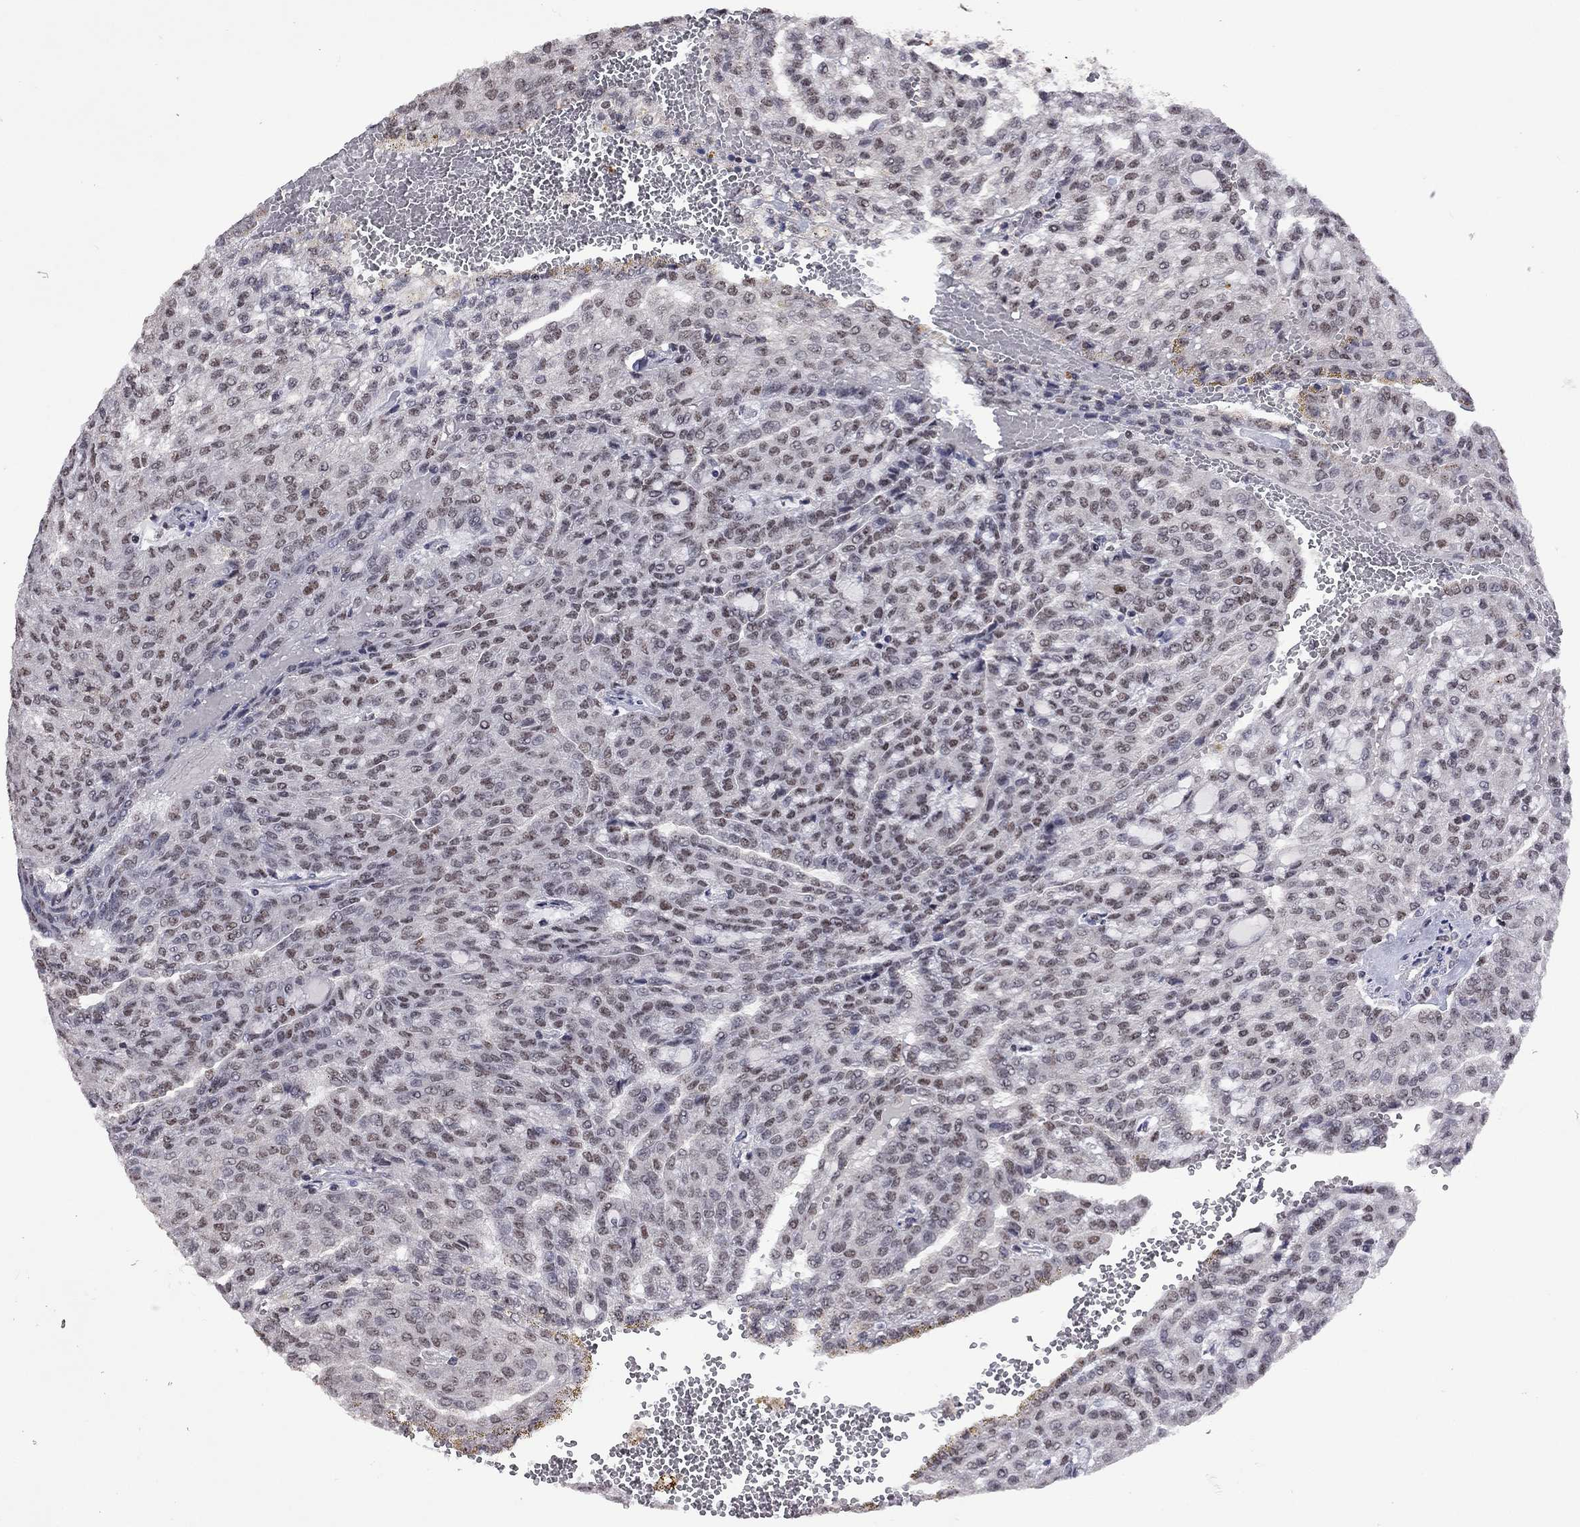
{"staining": {"intensity": "weak", "quantity": "25%-75%", "location": "nuclear"}, "tissue": "renal cancer", "cell_type": "Tumor cells", "image_type": "cancer", "snomed": [{"axis": "morphology", "description": "Adenocarcinoma, NOS"}, {"axis": "topography", "description": "Kidney"}], "caption": "Protein analysis of renal cancer (adenocarcinoma) tissue shows weak nuclear positivity in about 25%-75% of tumor cells.", "gene": "SPOUT1", "patient": {"sex": "male", "age": 63}}